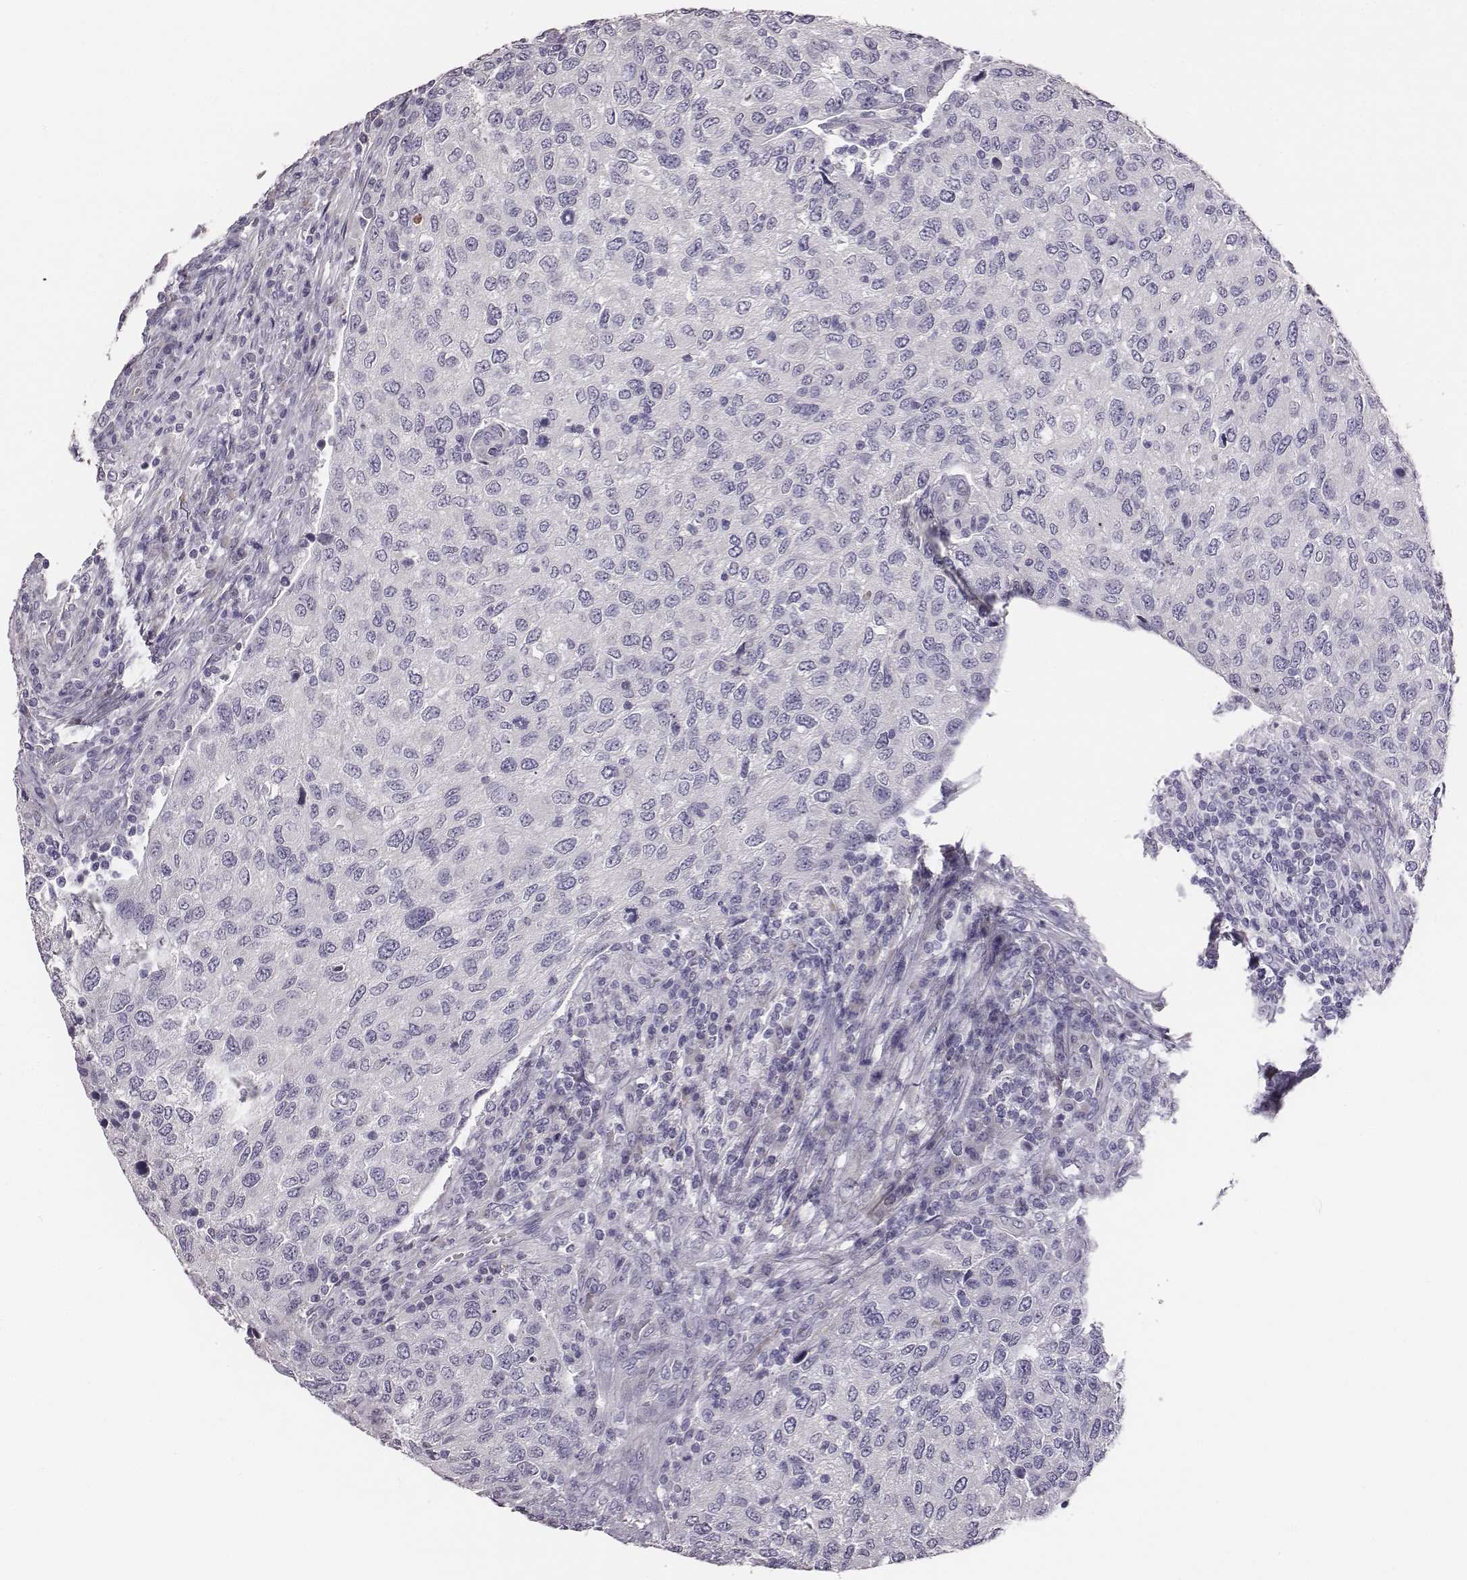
{"staining": {"intensity": "negative", "quantity": "none", "location": "none"}, "tissue": "urothelial cancer", "cell_type": "Tumor cells", "image_type": "cancer", "snomed": [{"axis": "morphology", "description": "Urothelial carcinoma, High grade"}, {"axis": "topography", "description": "Urinary bladder"}], "caption": "Tumor cells show no significant staining in urothelial carcinoma (high-grade).", "gene": "GUCA1A", "patient": {"sex": "female", "age": 78}}